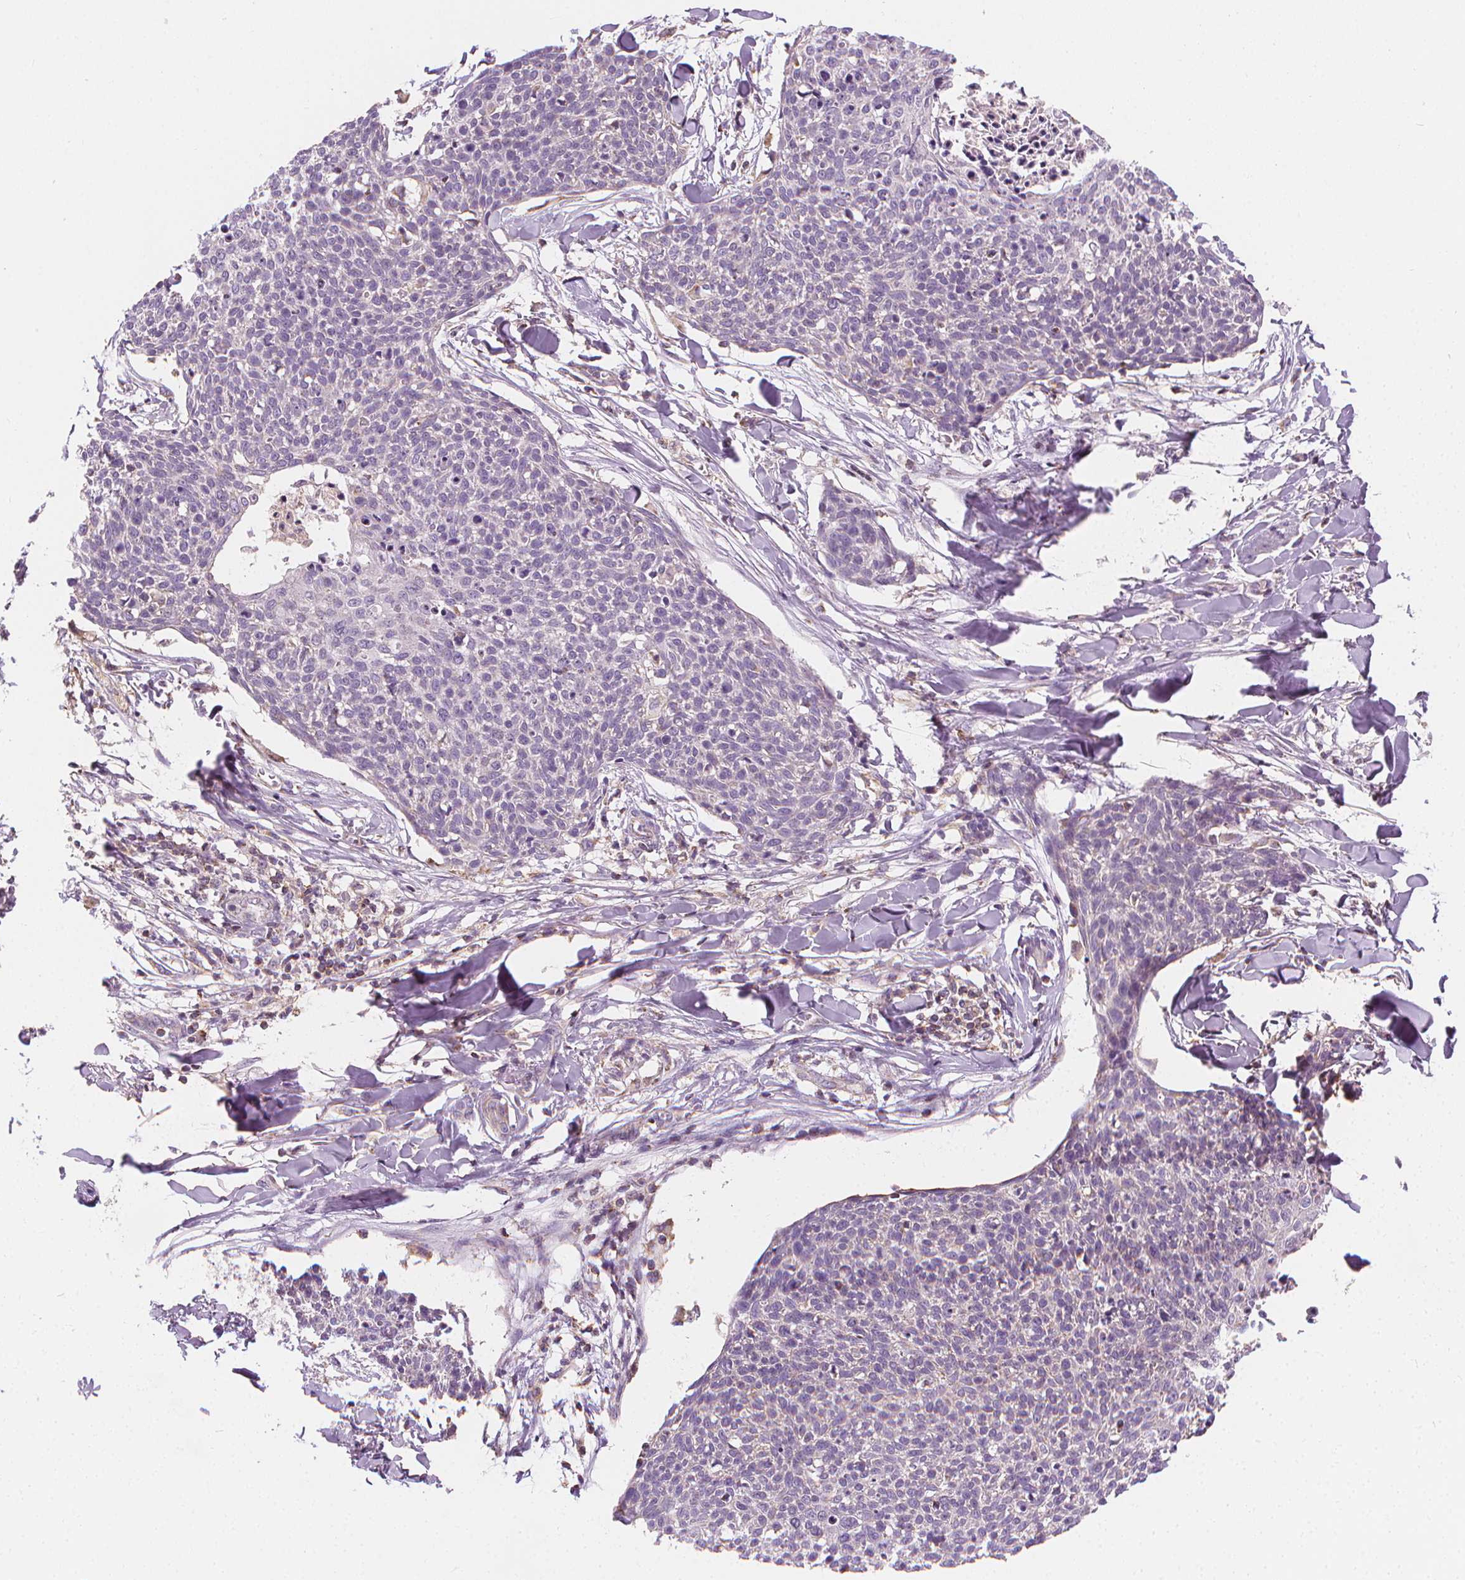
{"staining": {"intensity": "negative", "quantity": "none", "location": "none"}, "tissue": "skin cancer", "cell_type": "Tumor cells", "image_type": "cancer", "snomed": [{"axis": "morphology", "description": "Squamous cell carcinoma, NOS"}, {"axis": "topography", "description": "Skin"}, {"axis": "topography", "description": "Vulva"}], "caption": "High power microscopy micrograph of an immunohistochemistry (IHC) photomicrograph of skin cancer, revealing no significant positivity in tumor cells.", "gene": "RAB20", "patient": {"sex": "female", "age": 75}}